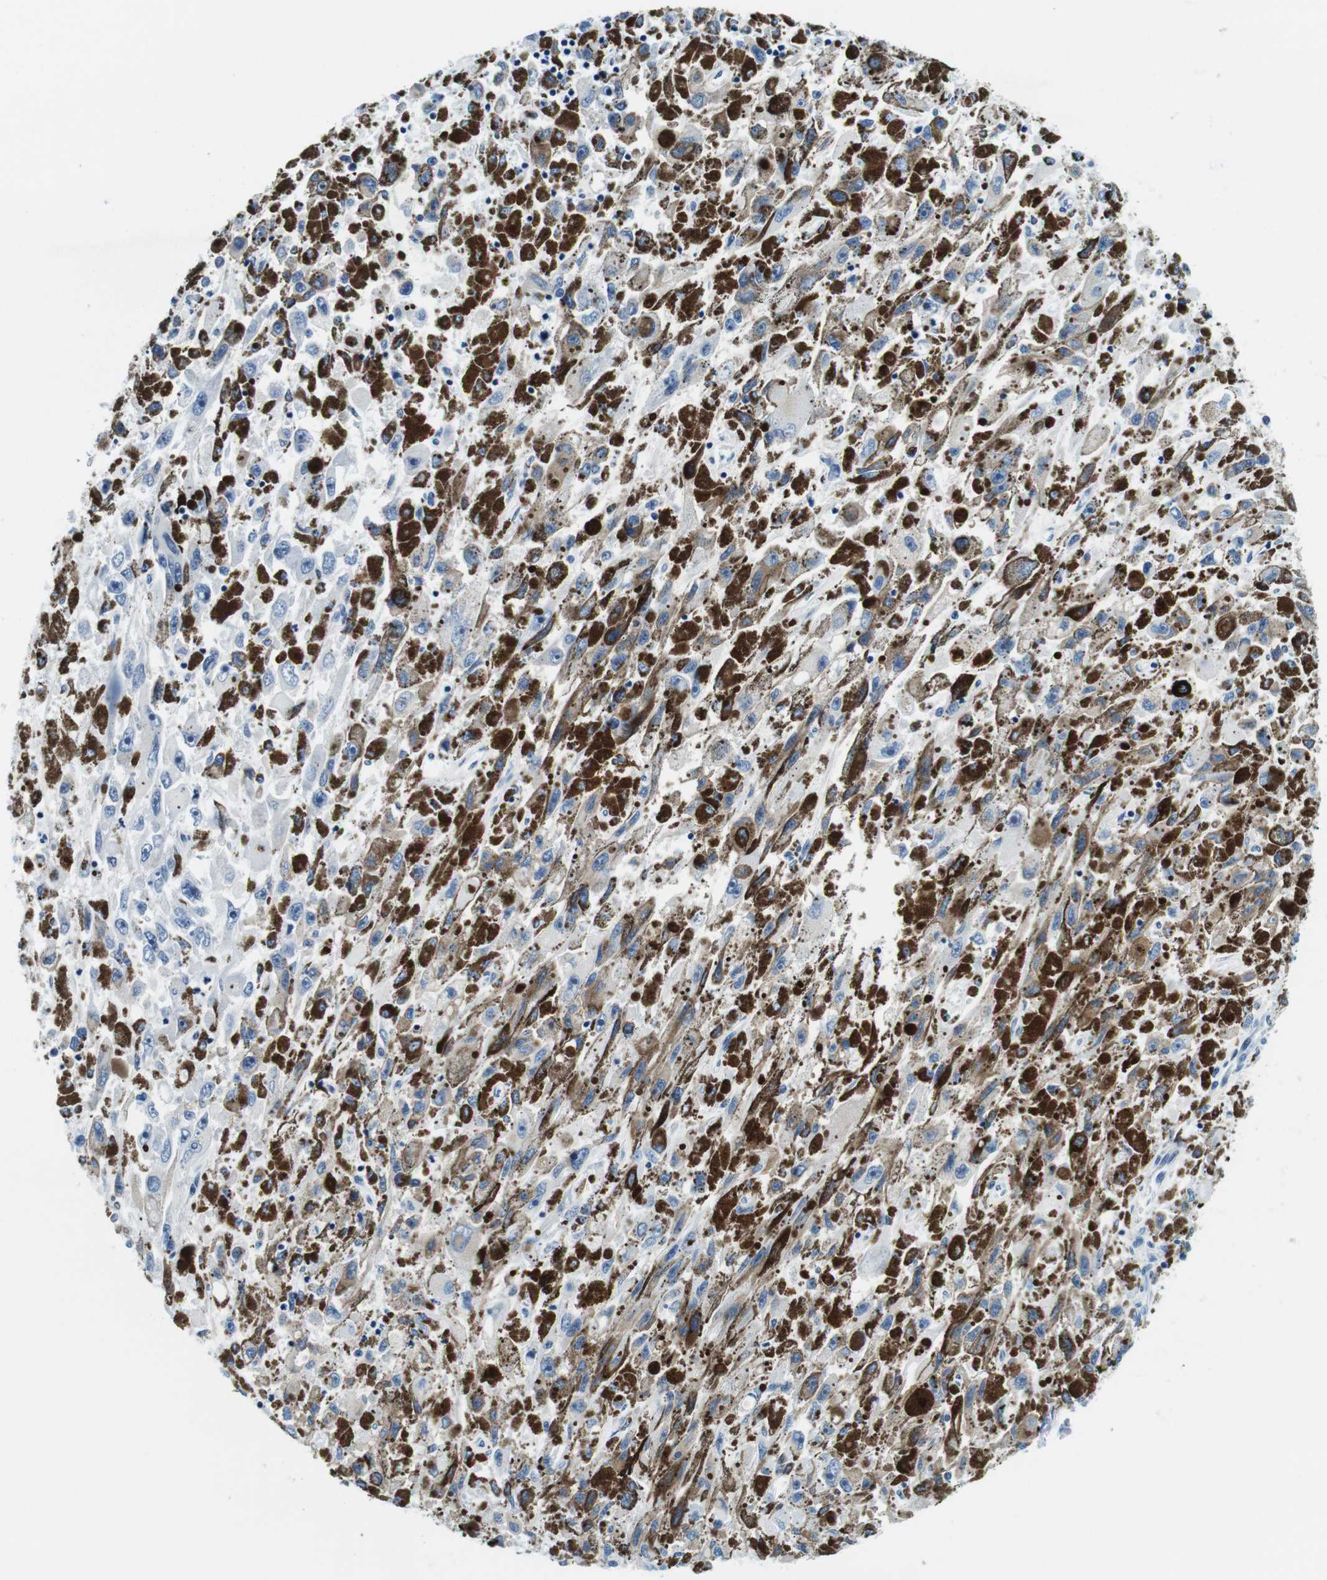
{"staining": {"intensity": "negative", "quantity": "none", "location": "none"}, "tissue": "melanoma", "cell_type": "Tumor cells", "image_type": "cancer", "snomed": [{"axis": "morphology", "description": "Malignant melanoma, NOS"}, {"axis": "topography", "description": "Skin"}], "caption": "Immunohistochemical staining of human malignant melanoma shows no significant positivity in tumor cells. (IHC, brightfield microscopy, high magnification).", "gene": "ELANE", "patient": {"sex": "female", "age": 104}}